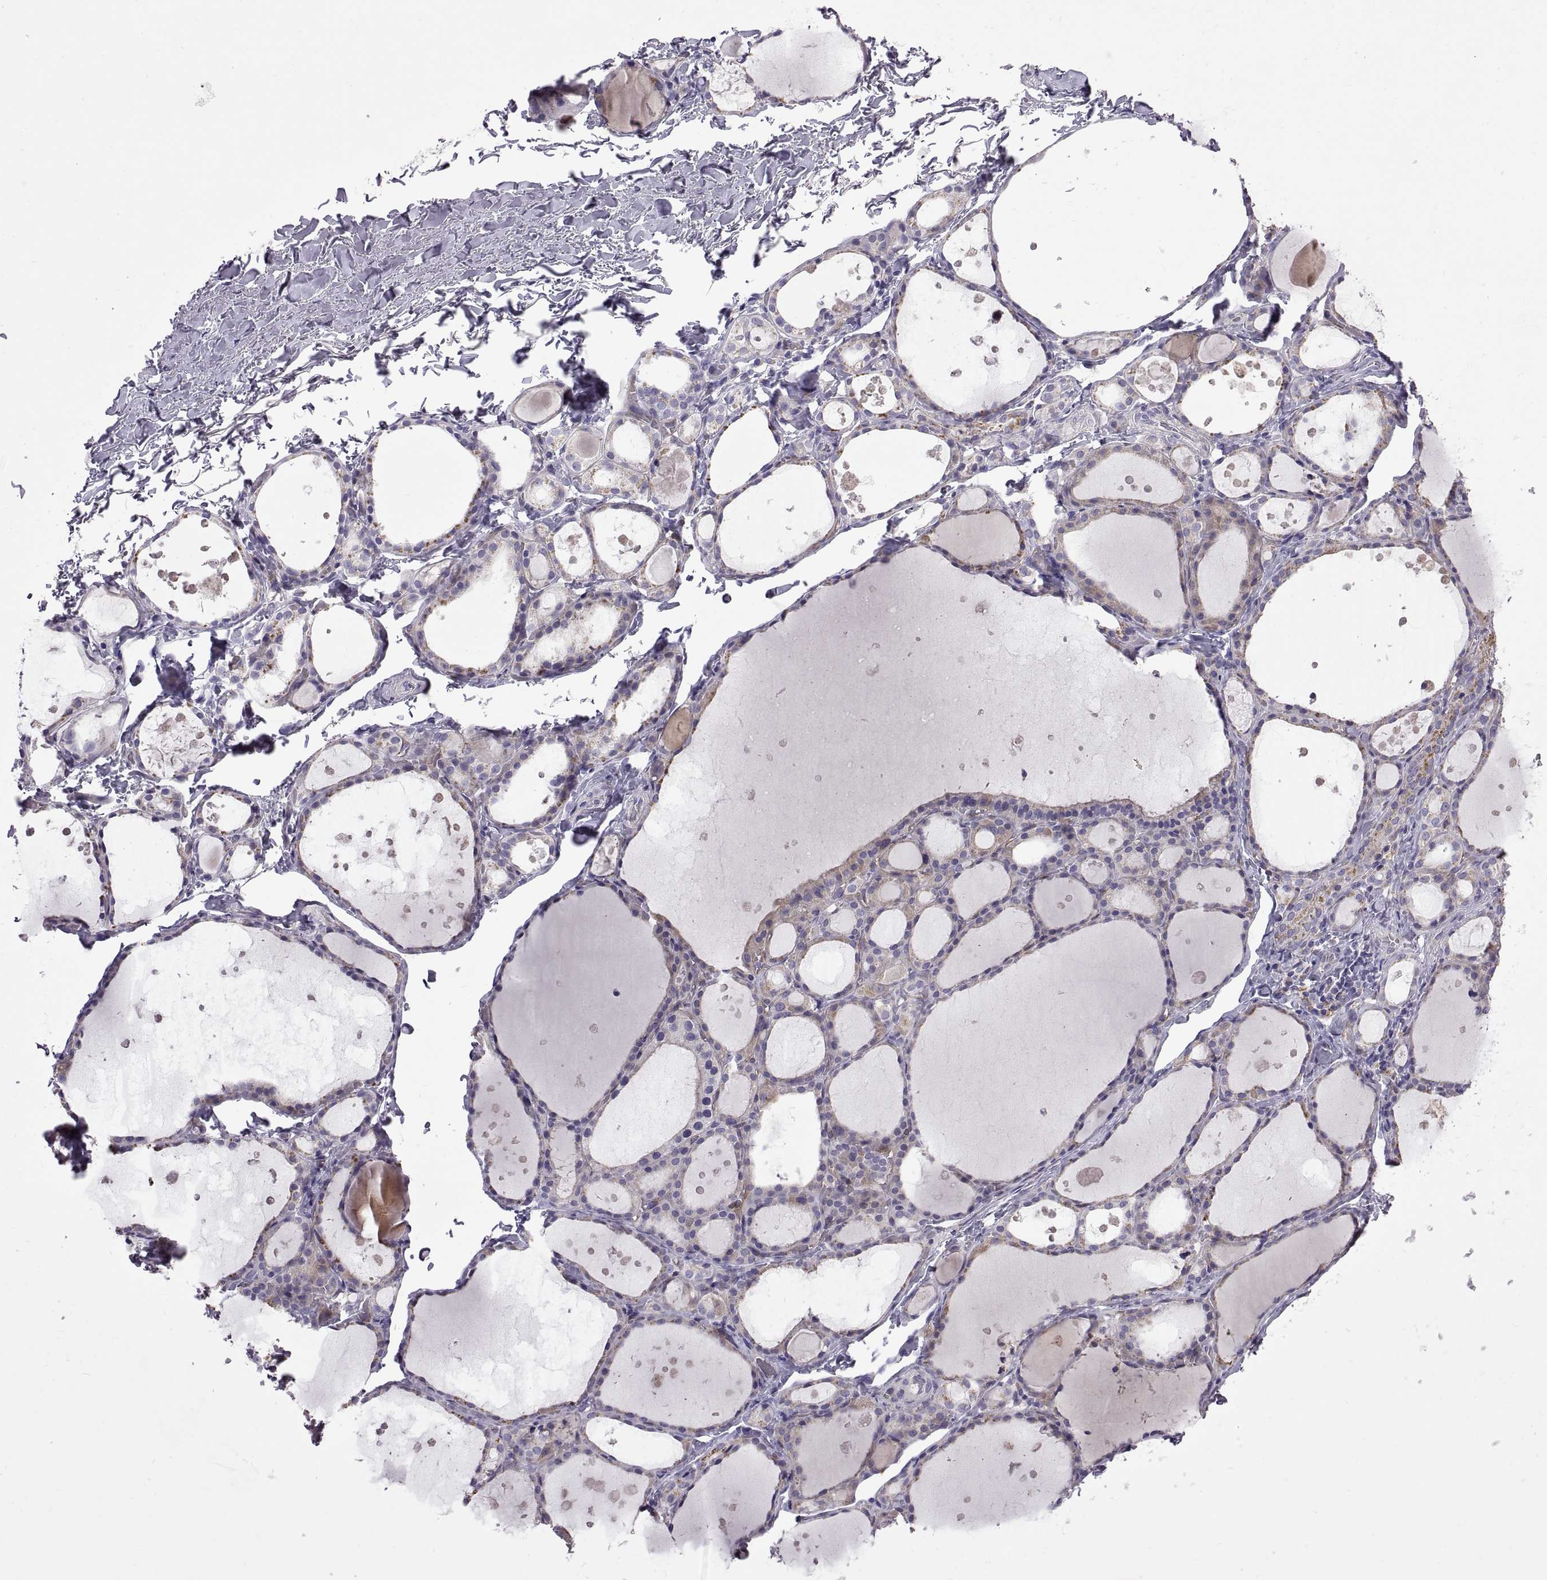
{"staining": {"intensity": "weak", "quantity": "<25%", "location": "cytoplasmic/membranous"}, "tissue": "thyroid gland", "cell_type": "Glandular cells", "image_type": "normal", "snomed": [{"axis": "morphology", "description": "Normal tissue, NOS"}, {"axis": "topography", "description": "Thyroid gland"}], "caption": "An immunohistochemistry (IHC) image of unremarkable thyroid gland is shown. There is no staining in glandular cells of thyroid gland. Brightfield microscopy of immunohistochemistry stained with DAB (brown) and hematoxylin (blue), captured at high magnification.", "gene": "ARSL", "patient": {"sex": "male", "age": 68}}